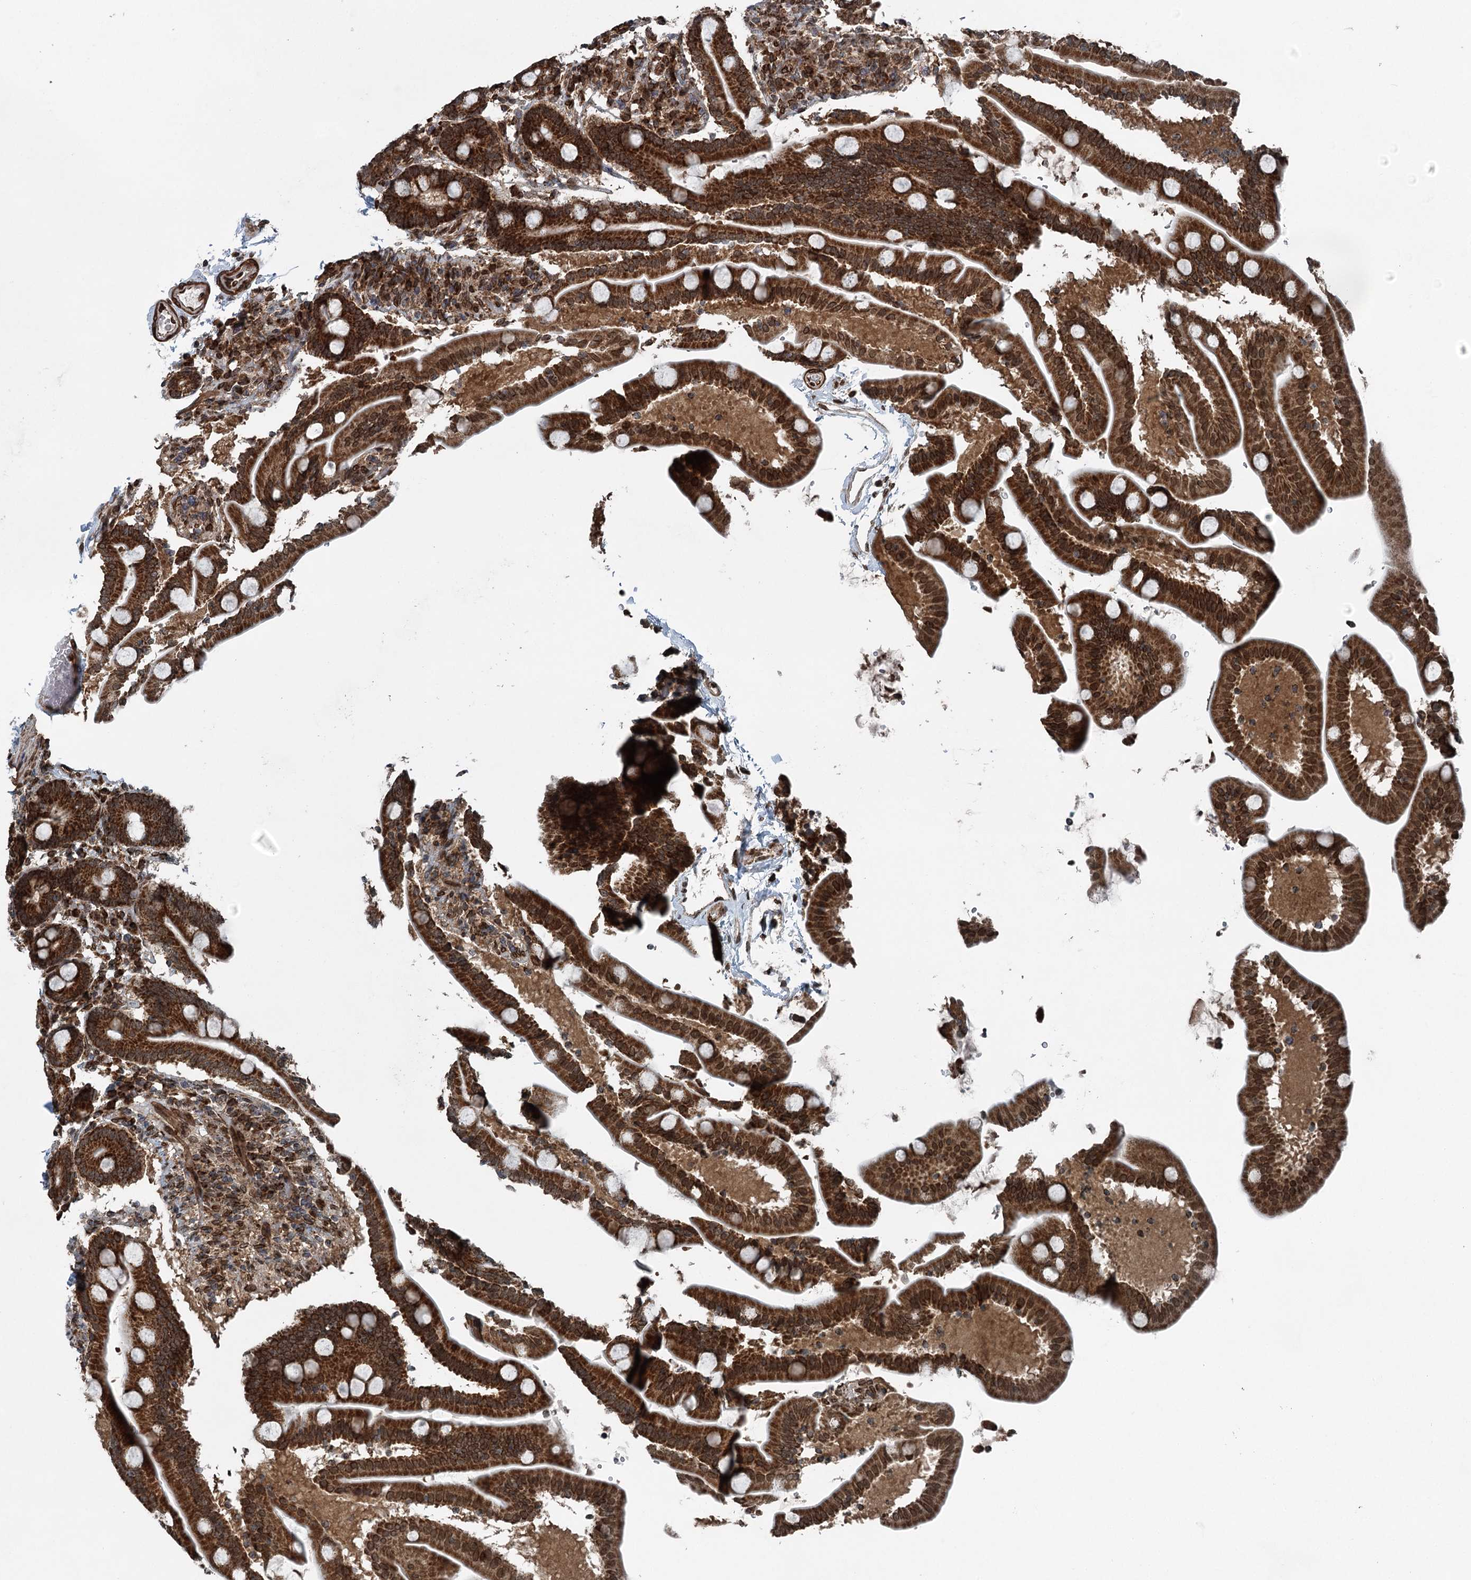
{"staining": {"intensity": "strong", "quantity": ">75%", "location": "cytoplasmic/membranous"}, "tissue": "duodenum", "cell_type": "Glandular cells", "image_type": "normal", "snomed": [{"axis": "morphology", "description": "Normal tissue, NOS"}, {"axis": "topography", "description": "Duodenum"}], "caption": "Duodenum stained with IHC demonstrates strong cytoplasmic/membranous positivity in approximately >75% of glandular cells. The protein of interest is stained brown, and the nuclei are stained in blue (DAB IHC with brightfield microscopy, high magnification).", "gene": "BCKDHA", "patient": {"sex": "male", "age": 54}}